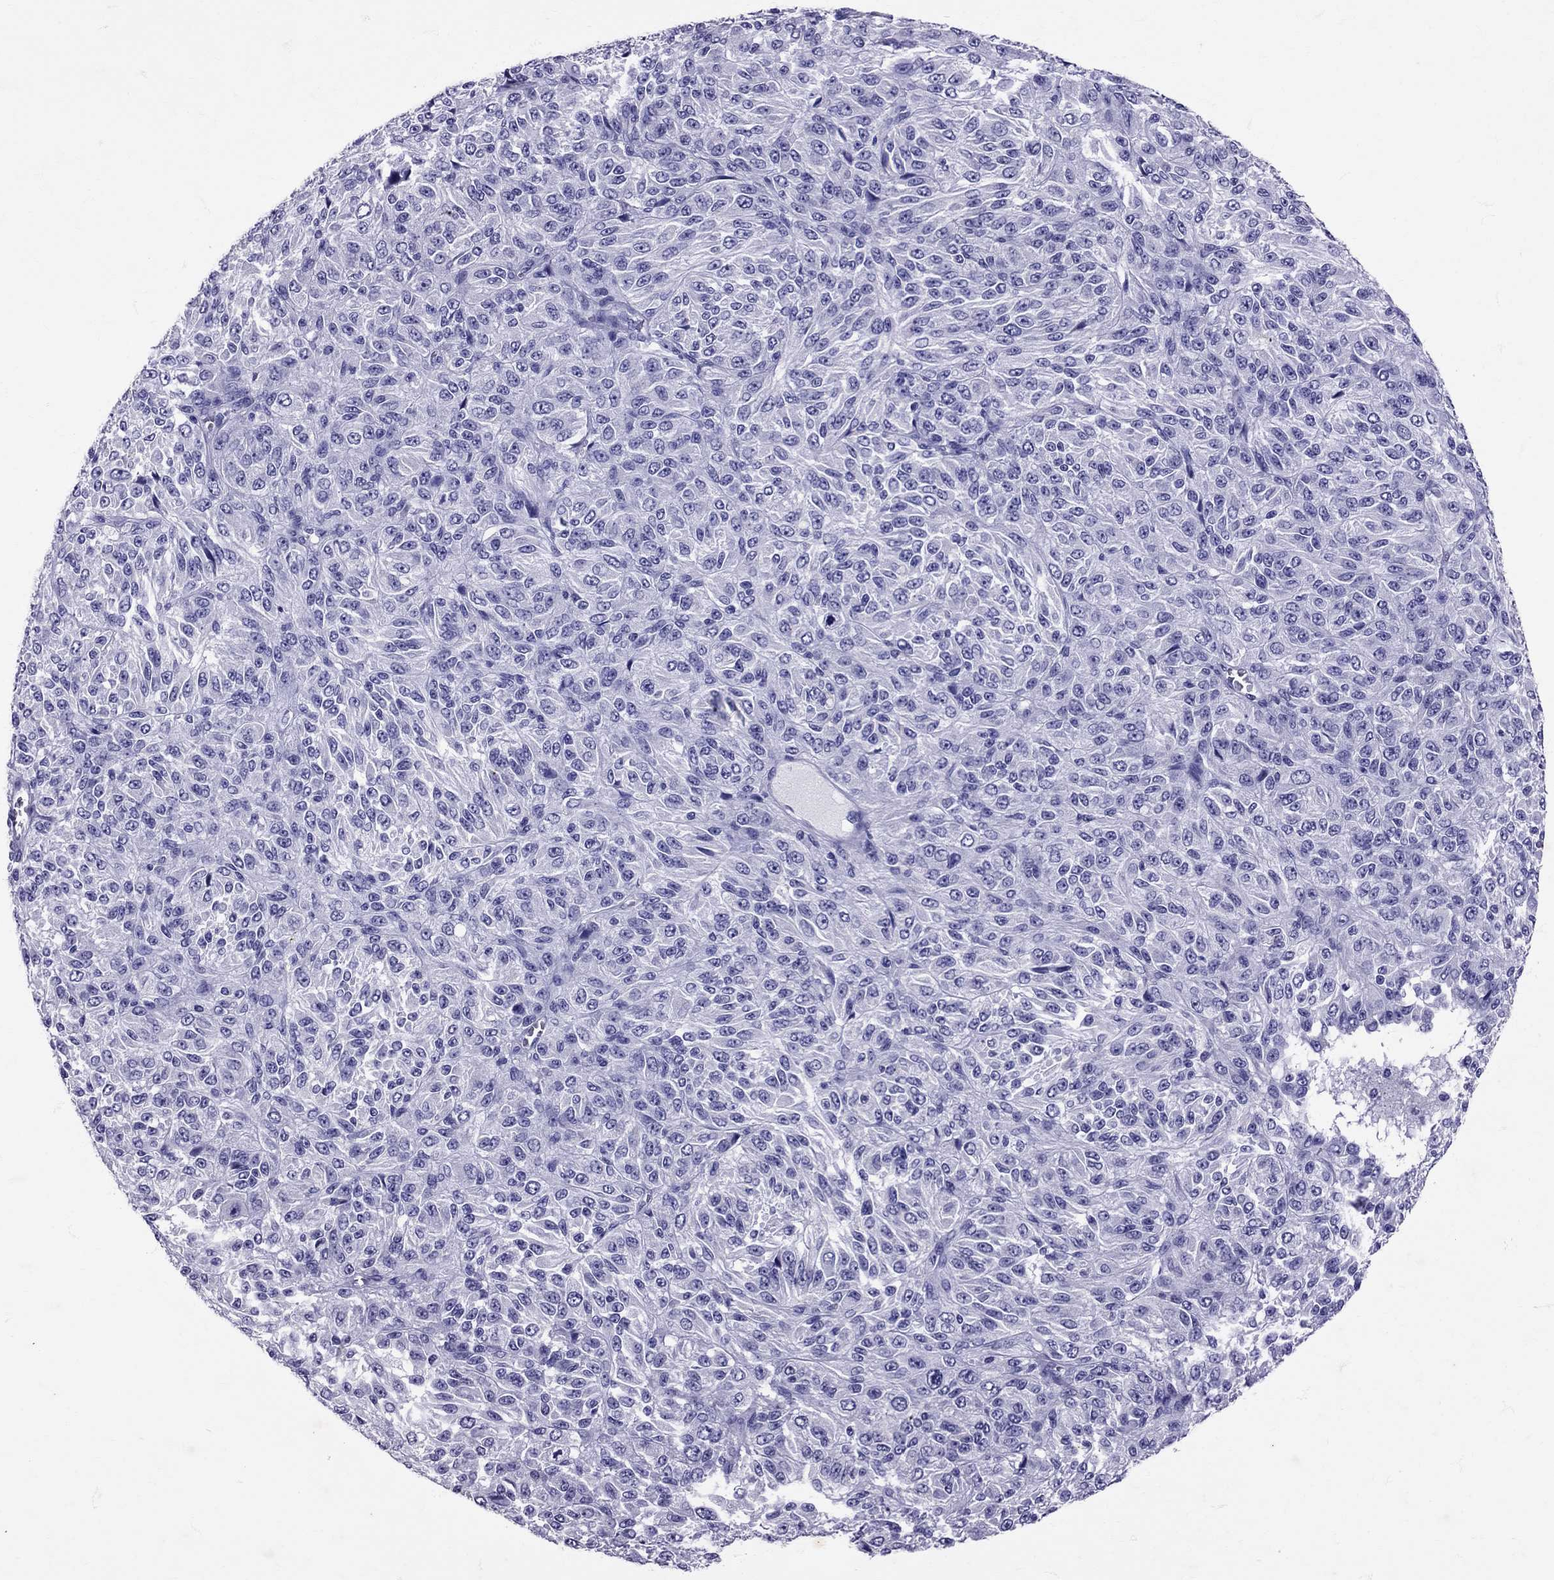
{"staining": {"intensity": "negative", "quantity": "none", "location": "none"}, "tissue": "melanoma", "cell_type": "Tumor cells", "image_type": "cancer", "snomed": [{"axis": "morphology", "description": "Malignant melanoma, Metastatic site"}, {"axis": "topography", "description": "Brain"}], "caption": "This is an immunohistochemistry (IHC) histopathology image of malignant melanoma (metastatic site). There is no staining in tumor cells.", "gene": "AVP", "patient": {"sex": "female", "age": 56}}